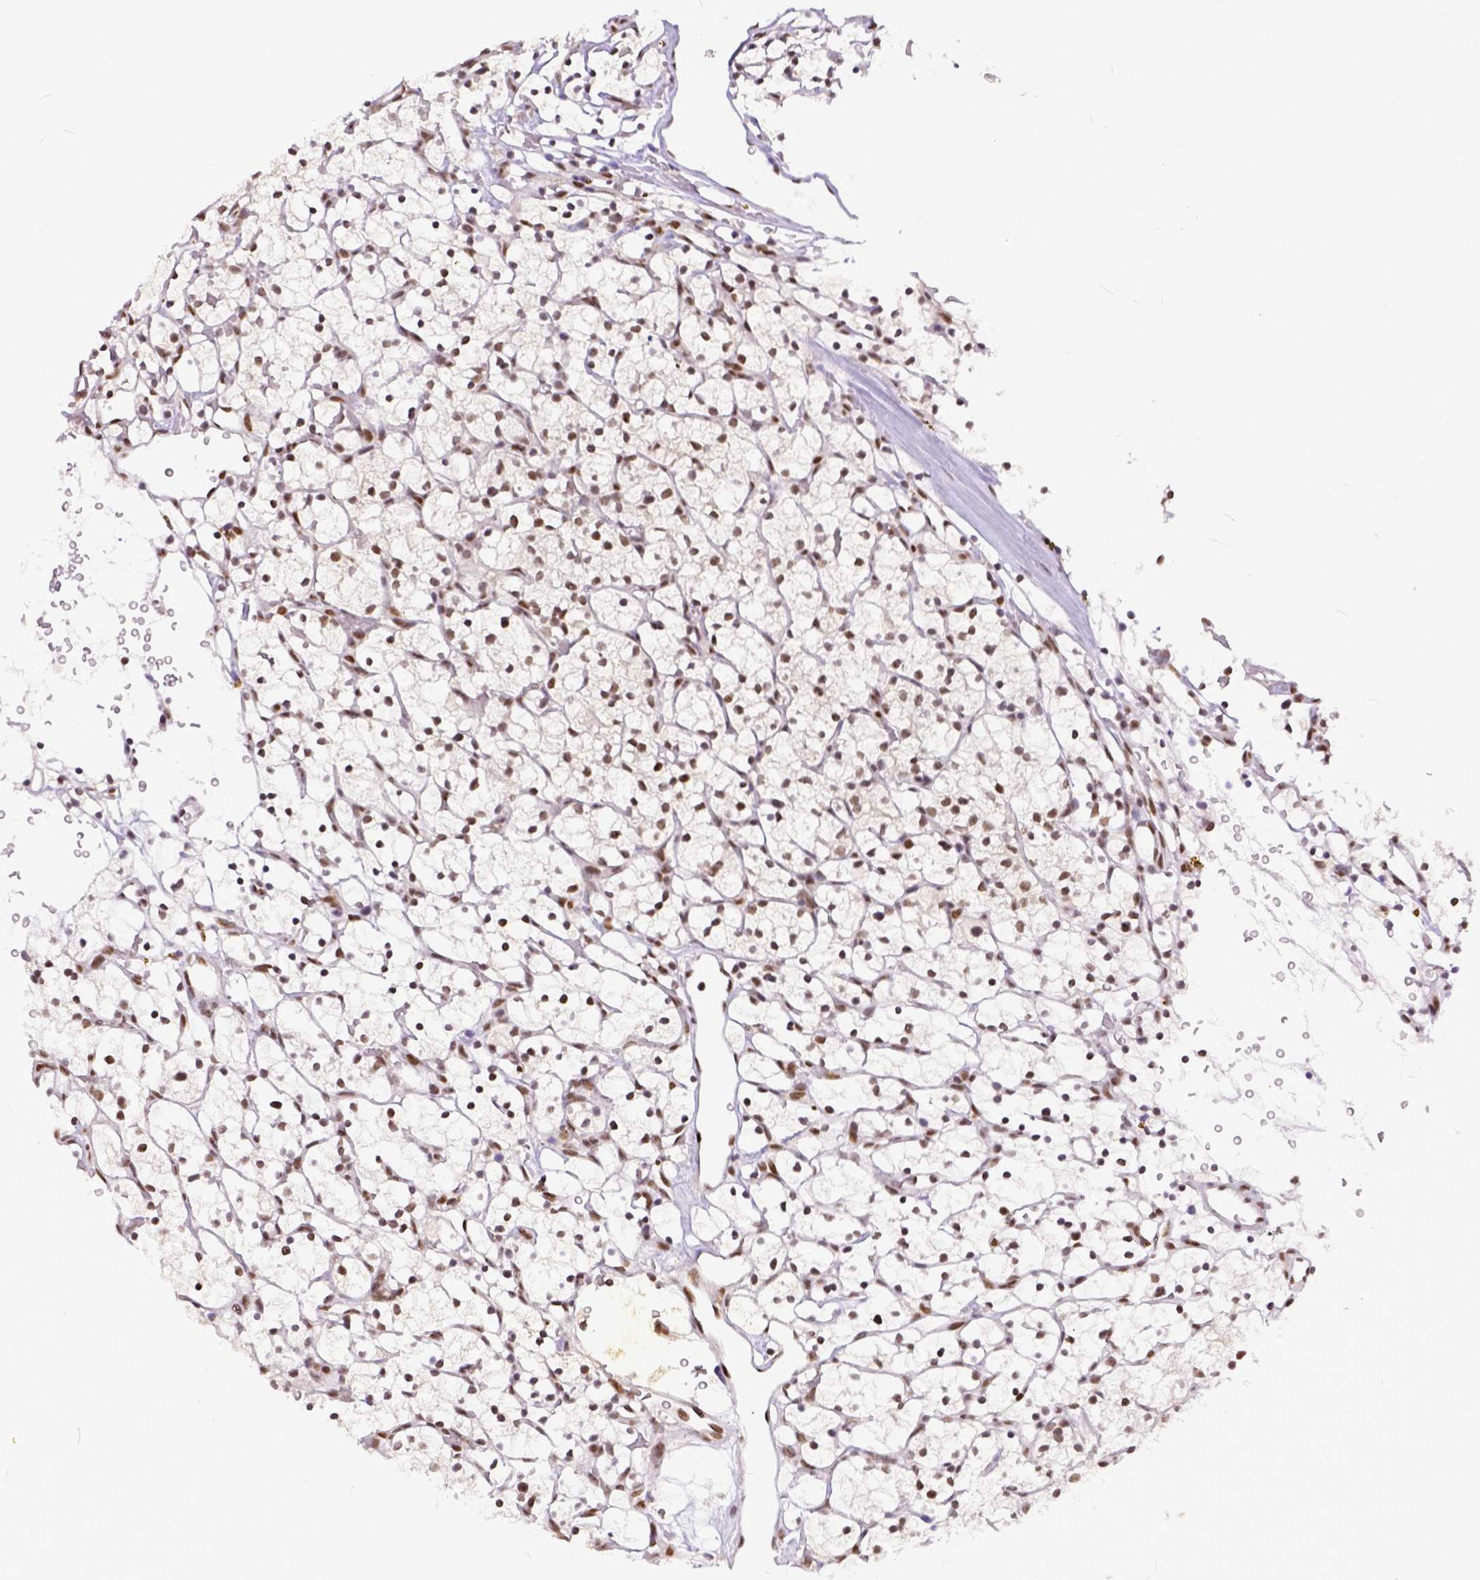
{"staining": {"intensity": "strong", "quantity": ">75%", "location": "nuclear"}, "tissue": "renal cancer", "cell_type": "Tumor cells", "image_type": "cancer", "snomed": [{"axis": "morphology", "description": "Adenocarcinoma, NOS"}, {"axis": "topography", "description": "Kidney"}], "caption": "This histopathology image displays immunohistochemistry staining of human renal cancer, with high strong nuclear positivity in about >75% of tumor cells.", "gene": "ERCC1", "patient": {"sex": "female", "age": 64}}